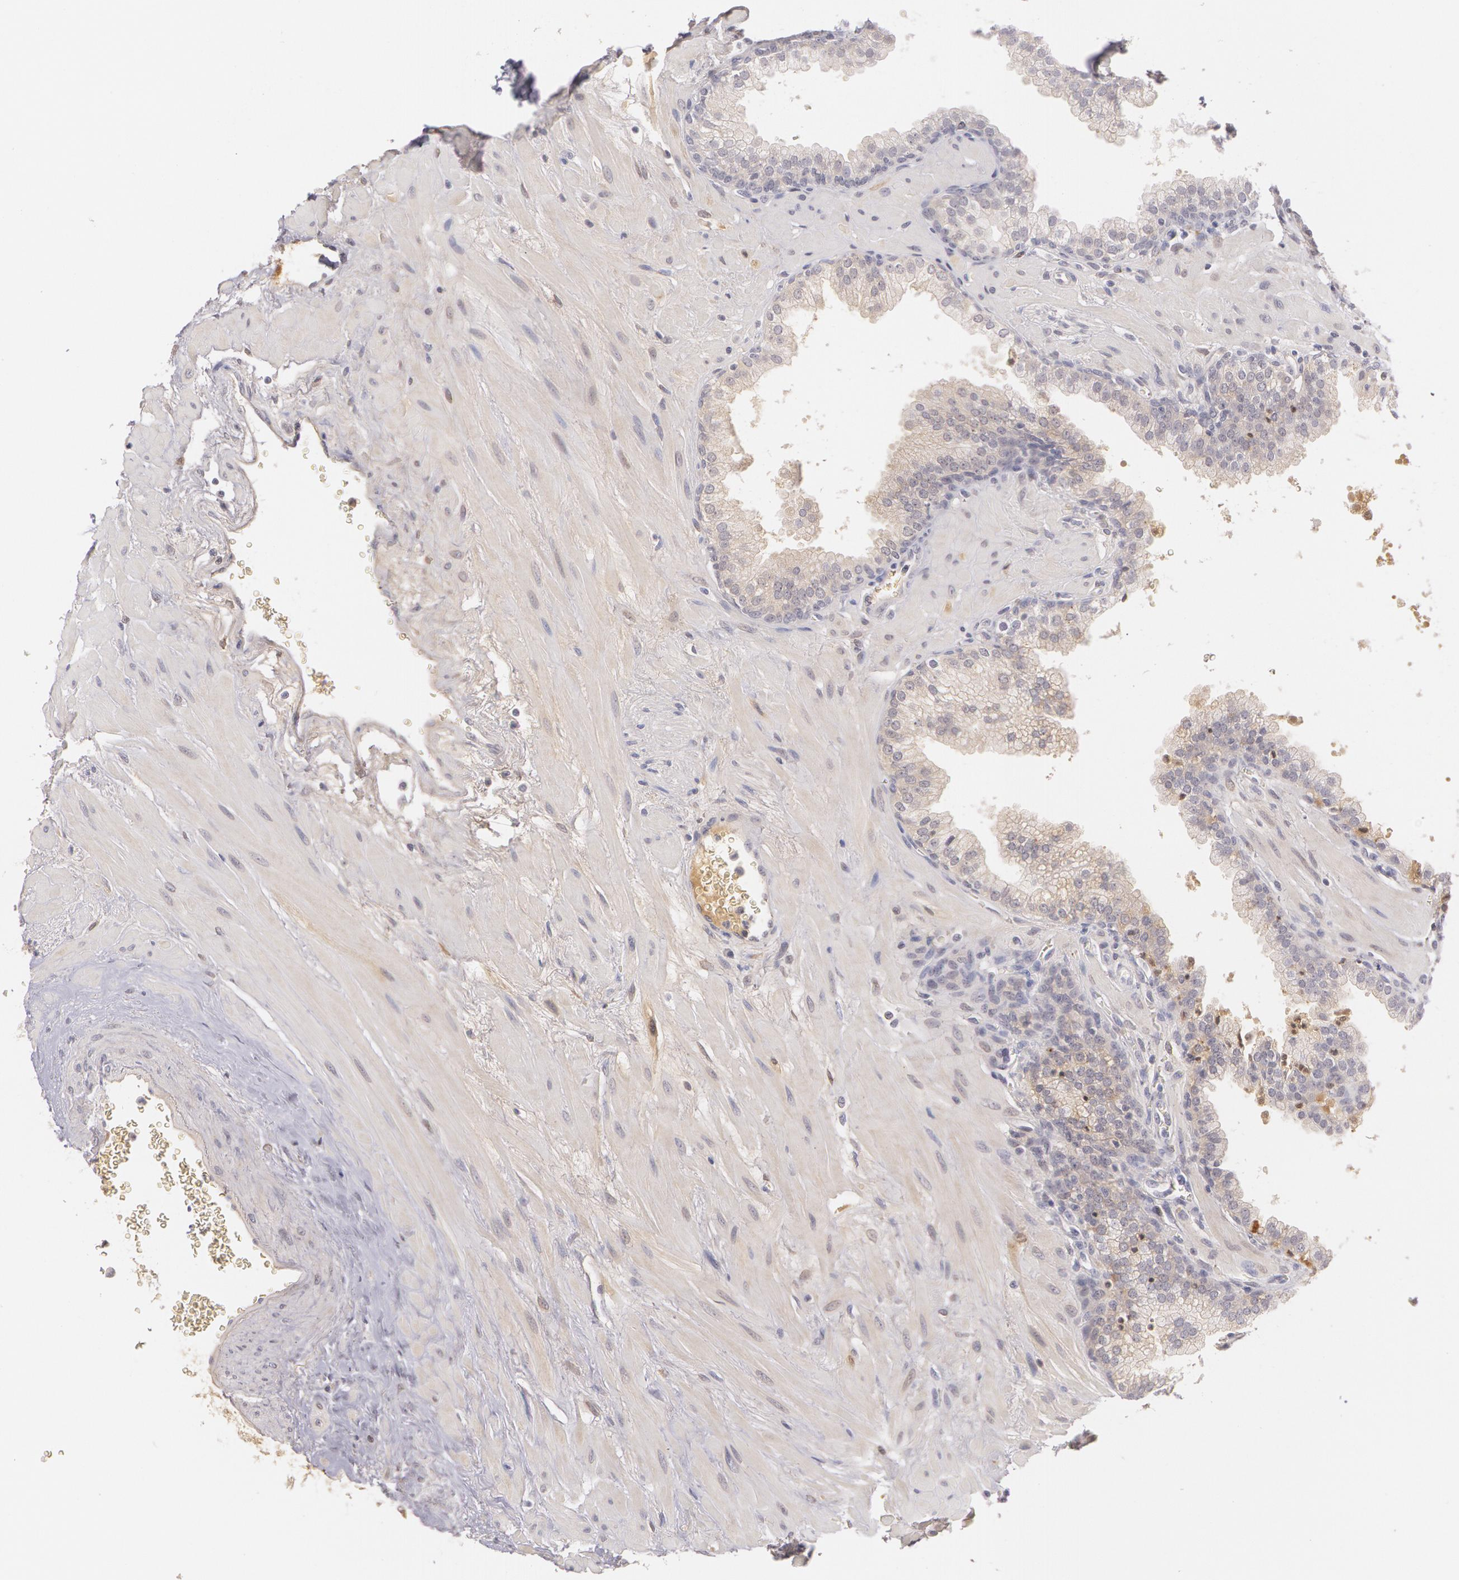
{"staining": {"intensity": "weak", "quantity": "25%-75%", "location": "cytoplasmic/membranous"}, "tissue": "prostate", "cell_type": "Glandular cells", "image_type": "normal", "snomed": [{"axis": "morphology", "description": "Normal tissue, NOS"}, {"axis": "topography", "description": "Prostate"}], "caption": "Immunohistochemistry (DAB (3,3'-diaminobenzidine)) staining of benign prostate exhibits weak cytoplasmic/membranous protein positivity in about 25%-75% of glandular cells. The staining is performed using DAB (3,3'-diaminobenzidine) brown chromogen to label protein expression. The nuclei are counter-stained blue using hematoxylin.", "gene": "LBP", "patient": {"sex": "male", "age": 60}}